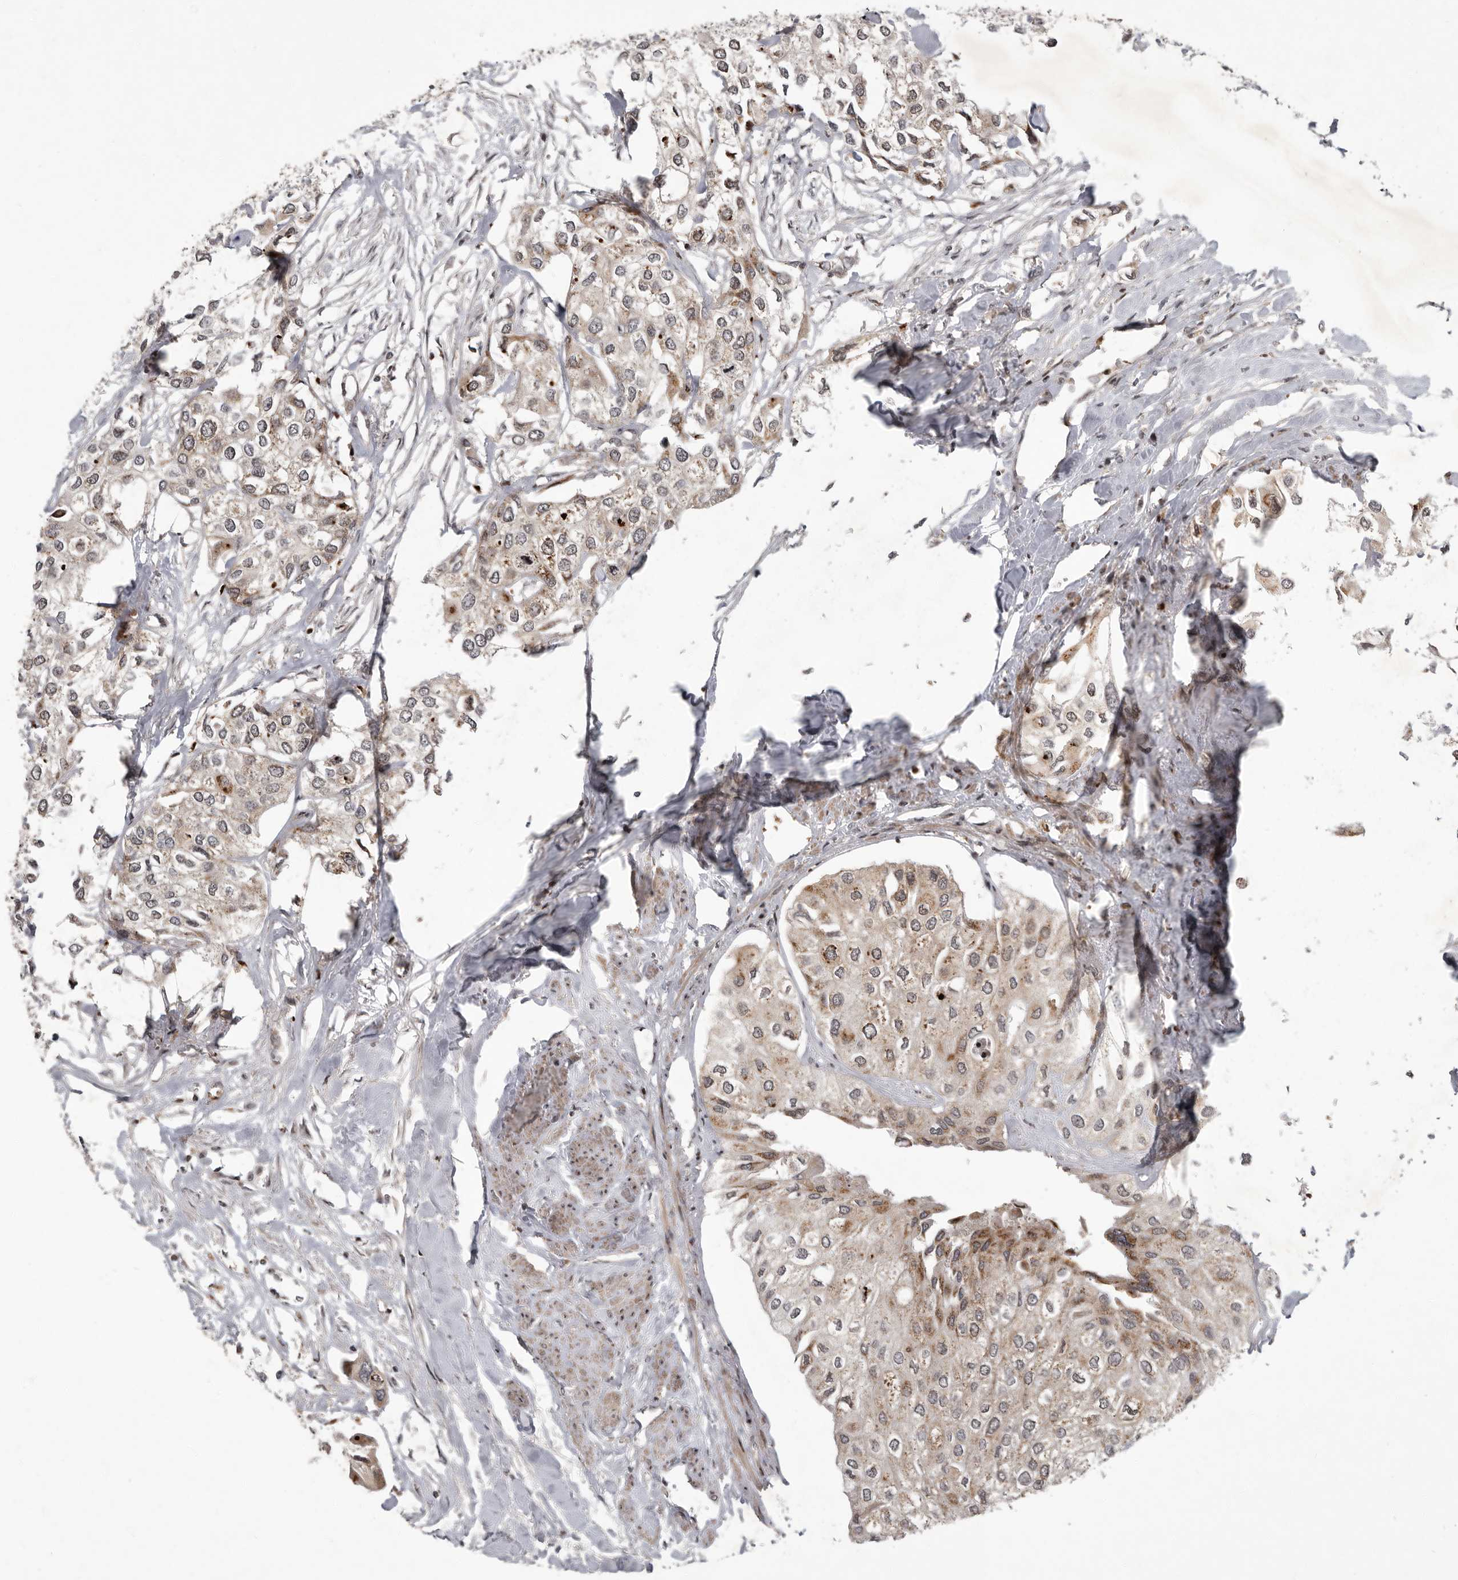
{"staining": {"intensity": "moderate", "quantity": ">75%", "location": "cytoplasmic/membranous"}, "tissue": "urothelial cancer", "cell_type": "Tumor cells", "image_type": "cancer", "snomed": [{"axis": "morphology", "description": "Urothelial carcinoma, High grade"}, {"axis": "topography", "description": "Urinary bladder"}], "caption": "A micrograph of urothelial cancer stained for a protein demonstrates moderate cytoplasmic/membranous brown staining in tumor cells.", "gene": "RABIF", "patient": {"sex": "male", "age": 64}}